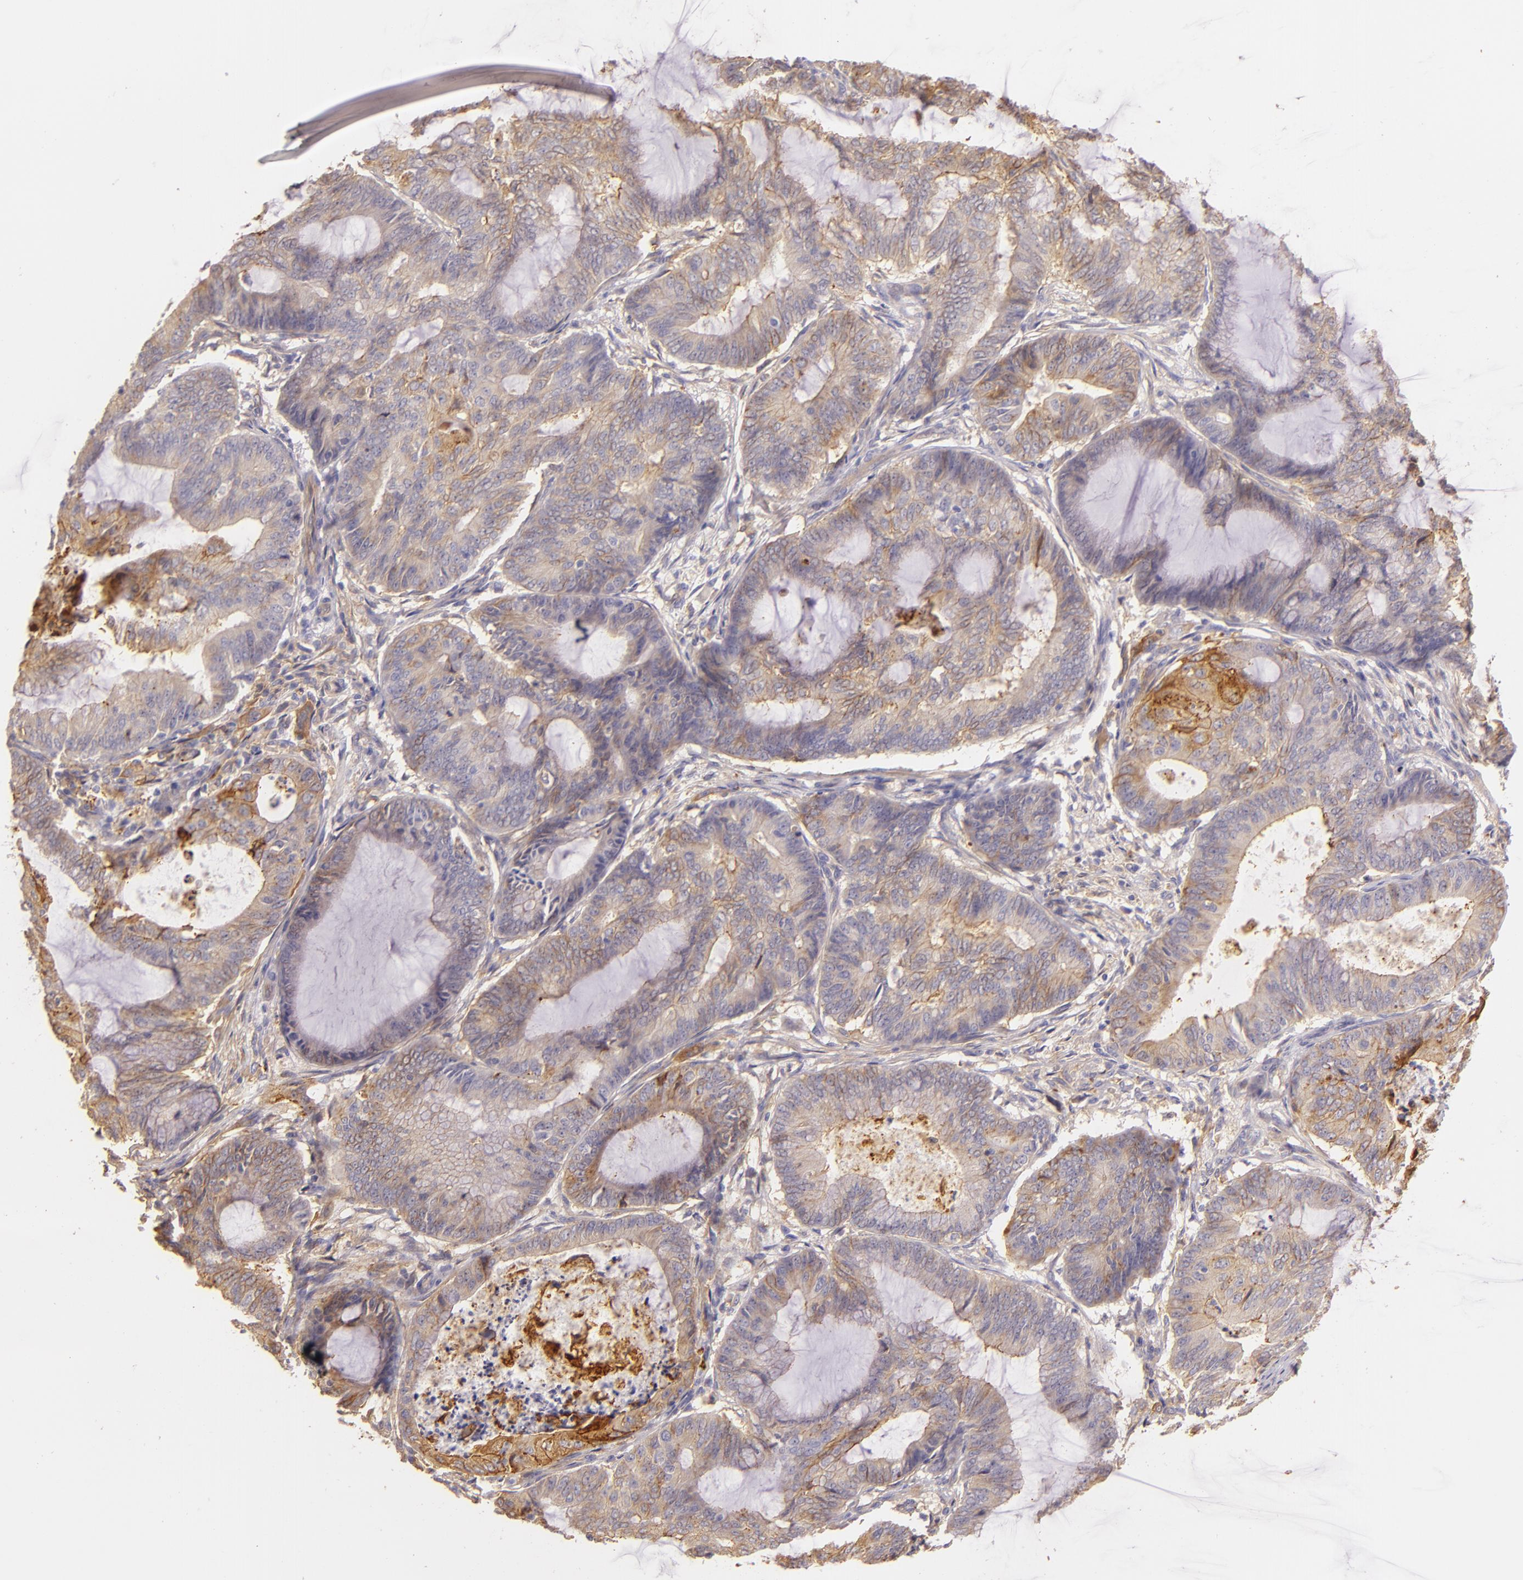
{"staining": {"intensity": "moderate", "quantity": "<25%", "location": "cytoplasmic/membranous"}, "tissue": "endometrial cancer", "cell_type": "Tumor cells", "image_type": "cancer", "snomed": [{"axis": "morphology", "description": "Adenocarcinoma, NOS"}, {"axis": "topography", "description": "Endometrium"}], "caption": "Adenocarcinoma (endometrial) stained with DAB (3,3'-diaminobenzidine) immunohistochemistry exhibits low levels of moderate cytoplasmic/membranous expression in about <25% of tumor cells. Using DAB (3,3'-diaminobenzidine) (brown) and hematoxylin (blue) stains, captured at high magnification using brightfield microscopy.", "gene": "CTSF", "patient": {"sex": "female", "age": 63}}